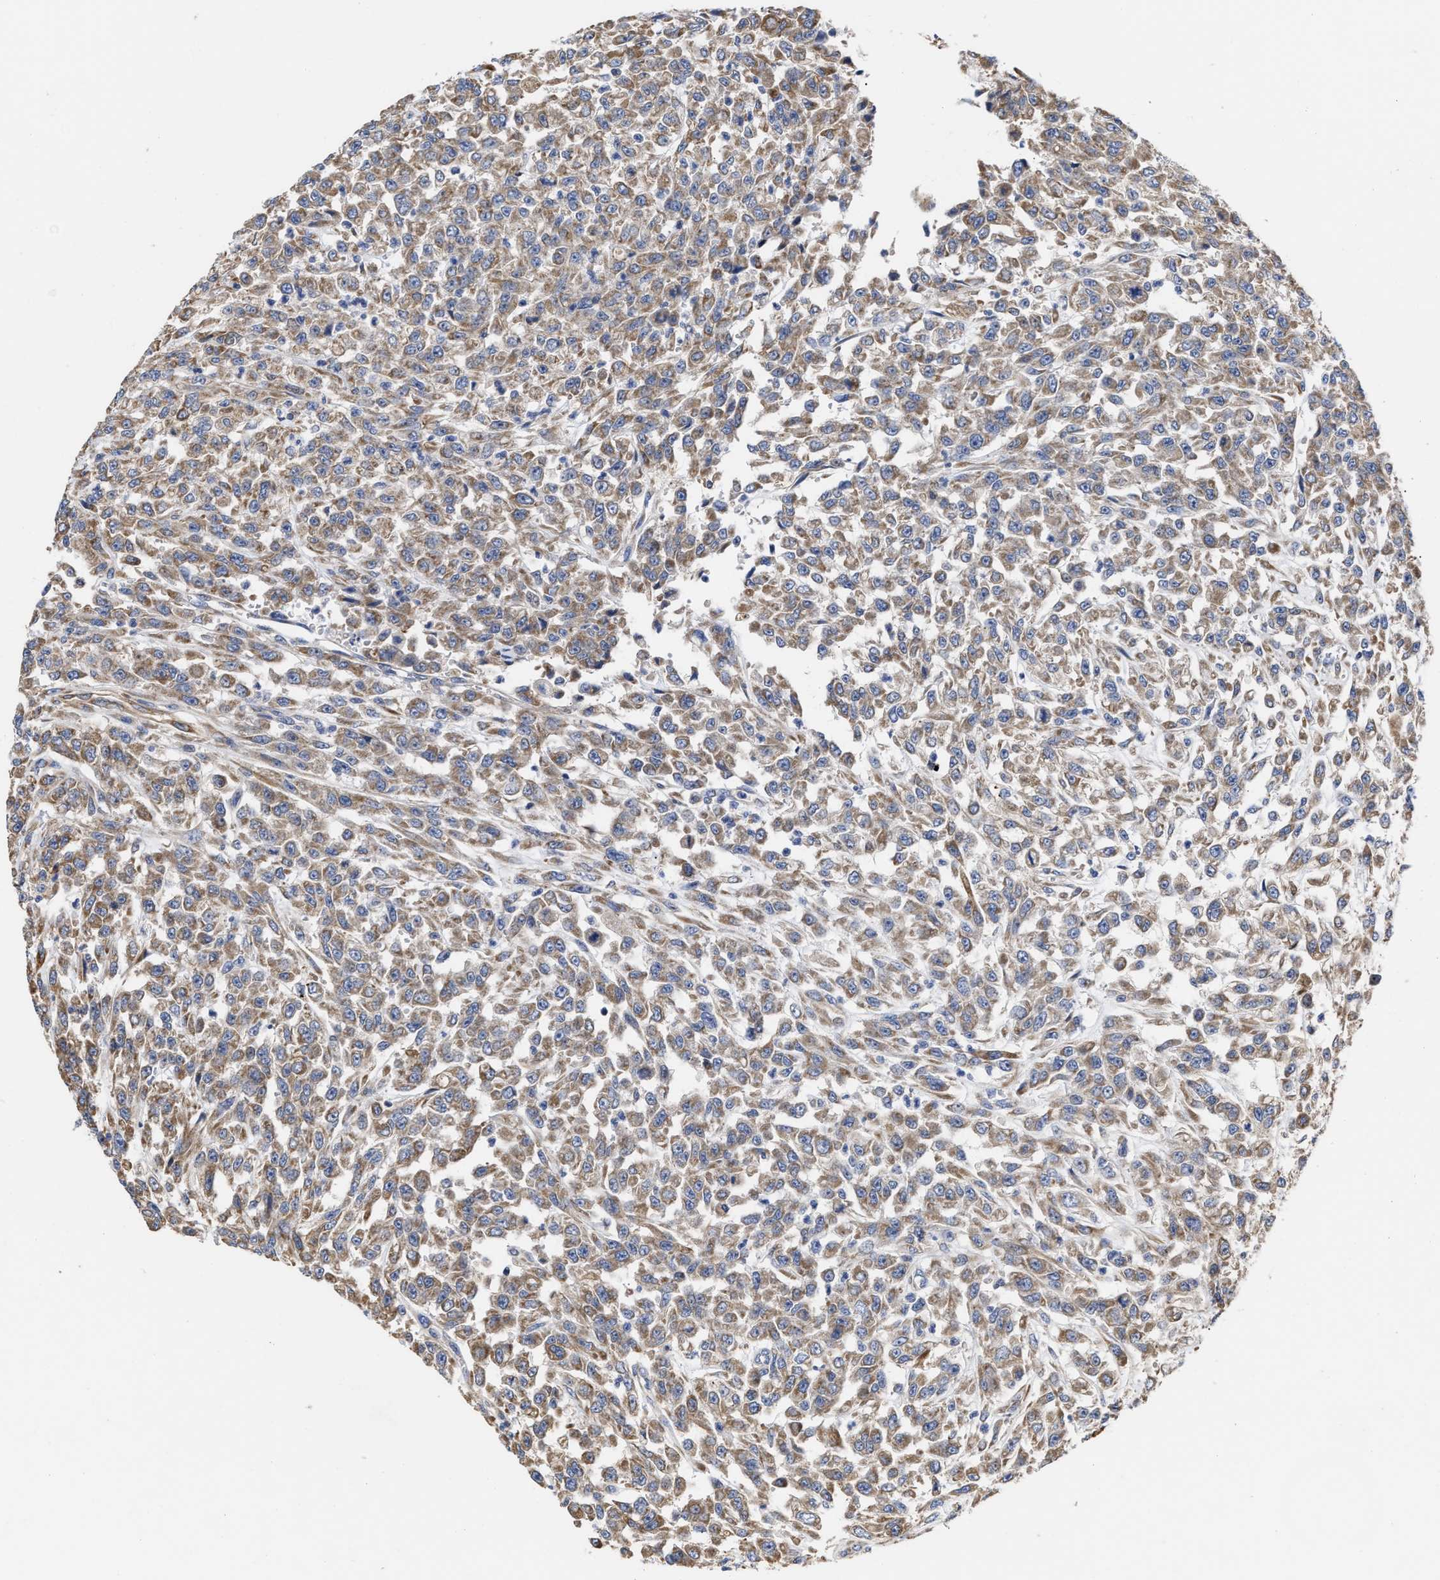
{"staining": {"intensity": "moderate", "quantity": ">75%", "location": "cytoplasmic/membranous"}, "tissue": "urothelial cancer", "cell_type": "Tumor cells", "image_type": "cancer", "snomed": [{"axis": "morphology", "description": "Urothelial carcinoma, High grade"}, {"axis": "topography", "description": "Urinary bladder"}], "caption": "Human urothelial carcinoma (high-grade) stained for a protein (brown) exhibits moderate cytoplasmic/membranous positive staining in approximately >75% of tumor cells.", "gene": "MALSU1", "patient": {"sex": "male", "age": 46}}